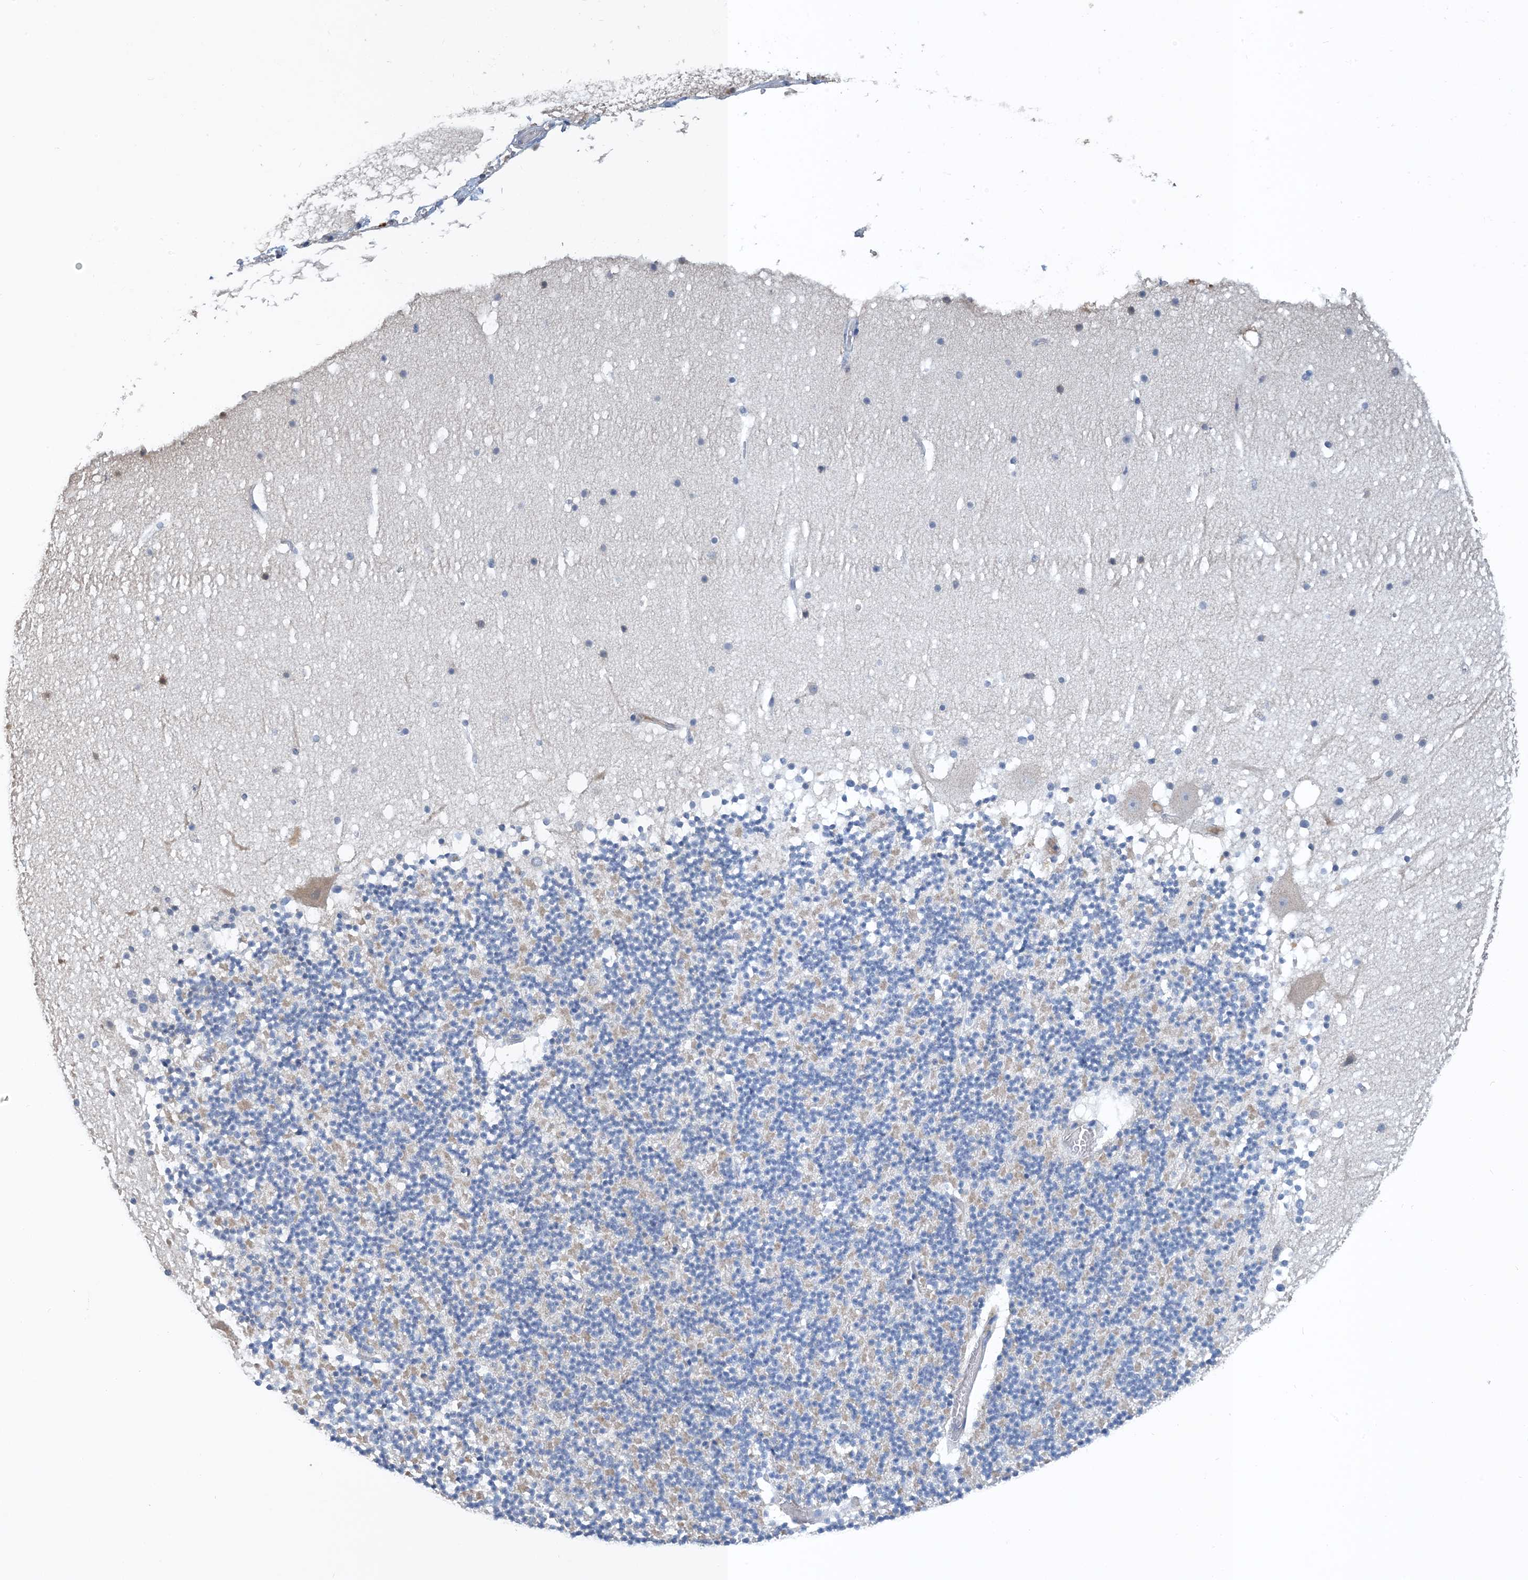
{"staining": {"intensity": "negative", "quantity": "none", "location": "none"}, "tissue": "cerebellum", "cell_type": "Cells in granular layer", "image_type": "normal", "snomed": [{"axis": "morphology", "description": "Normal tissue, NOS"}, {"axis": "topography", "description": "Cerebellum"}], "caption": "This is an IHC histopathology image of unremarkable cerebellum. There is no positivity in cells in granular layer.", "gene": "CTRL", "patient": {"sex": "male", "age": 57}}